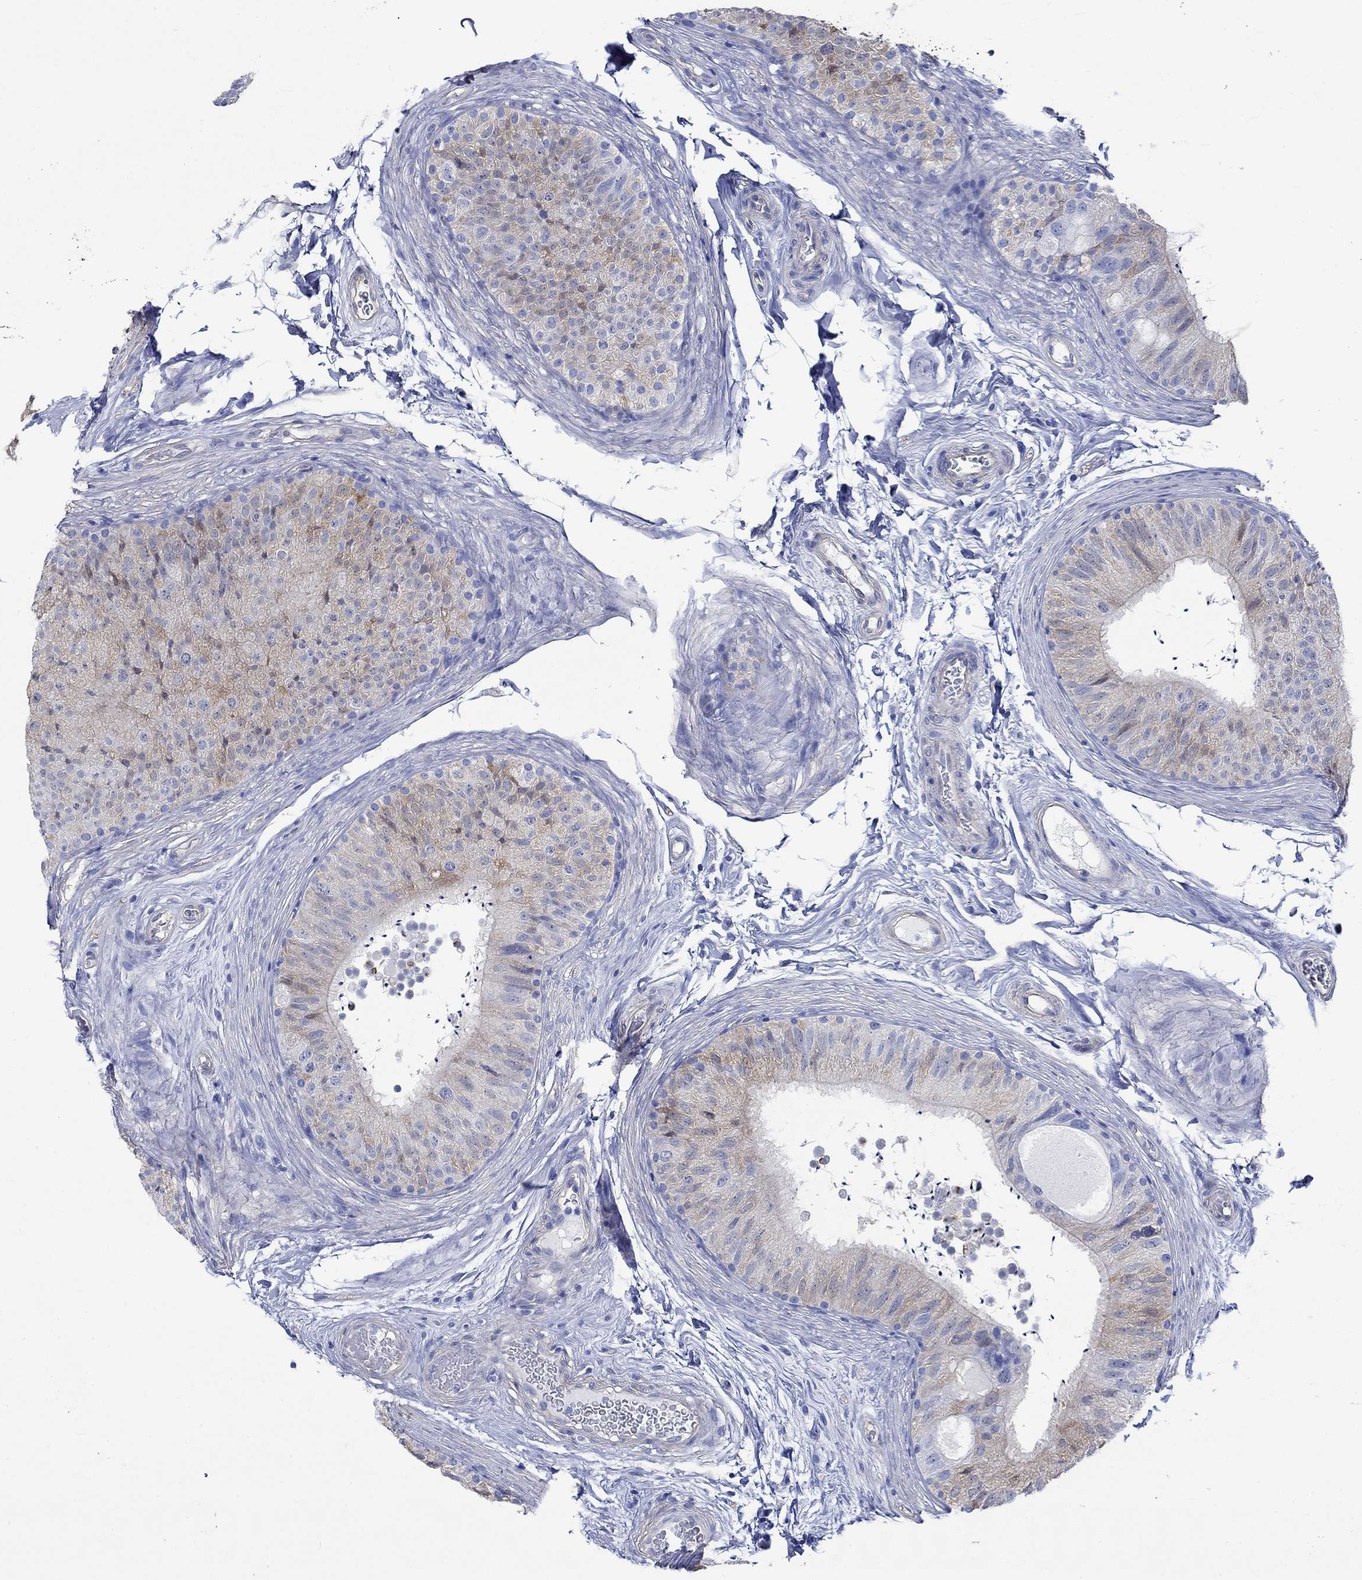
{"staining": {"intensity": "negative", "quantity": "none", "location": "none"}, "tissue": "epididymis", "cell_type": "Glandular cells", "image_type": "normal", "snomed": [{"axis": "morphology", "description": "Normal tissue, NOS"}, {"axis": "topography", "description": "Epididymis"}], "caption": "DAB (3,3'-diaminobenzidine) immunohistochemical staining of normal epididymis shows no significant positivity in glandular cells.", "gene": "CPLX1", "patient": {"sex": "male", "age": 32}}